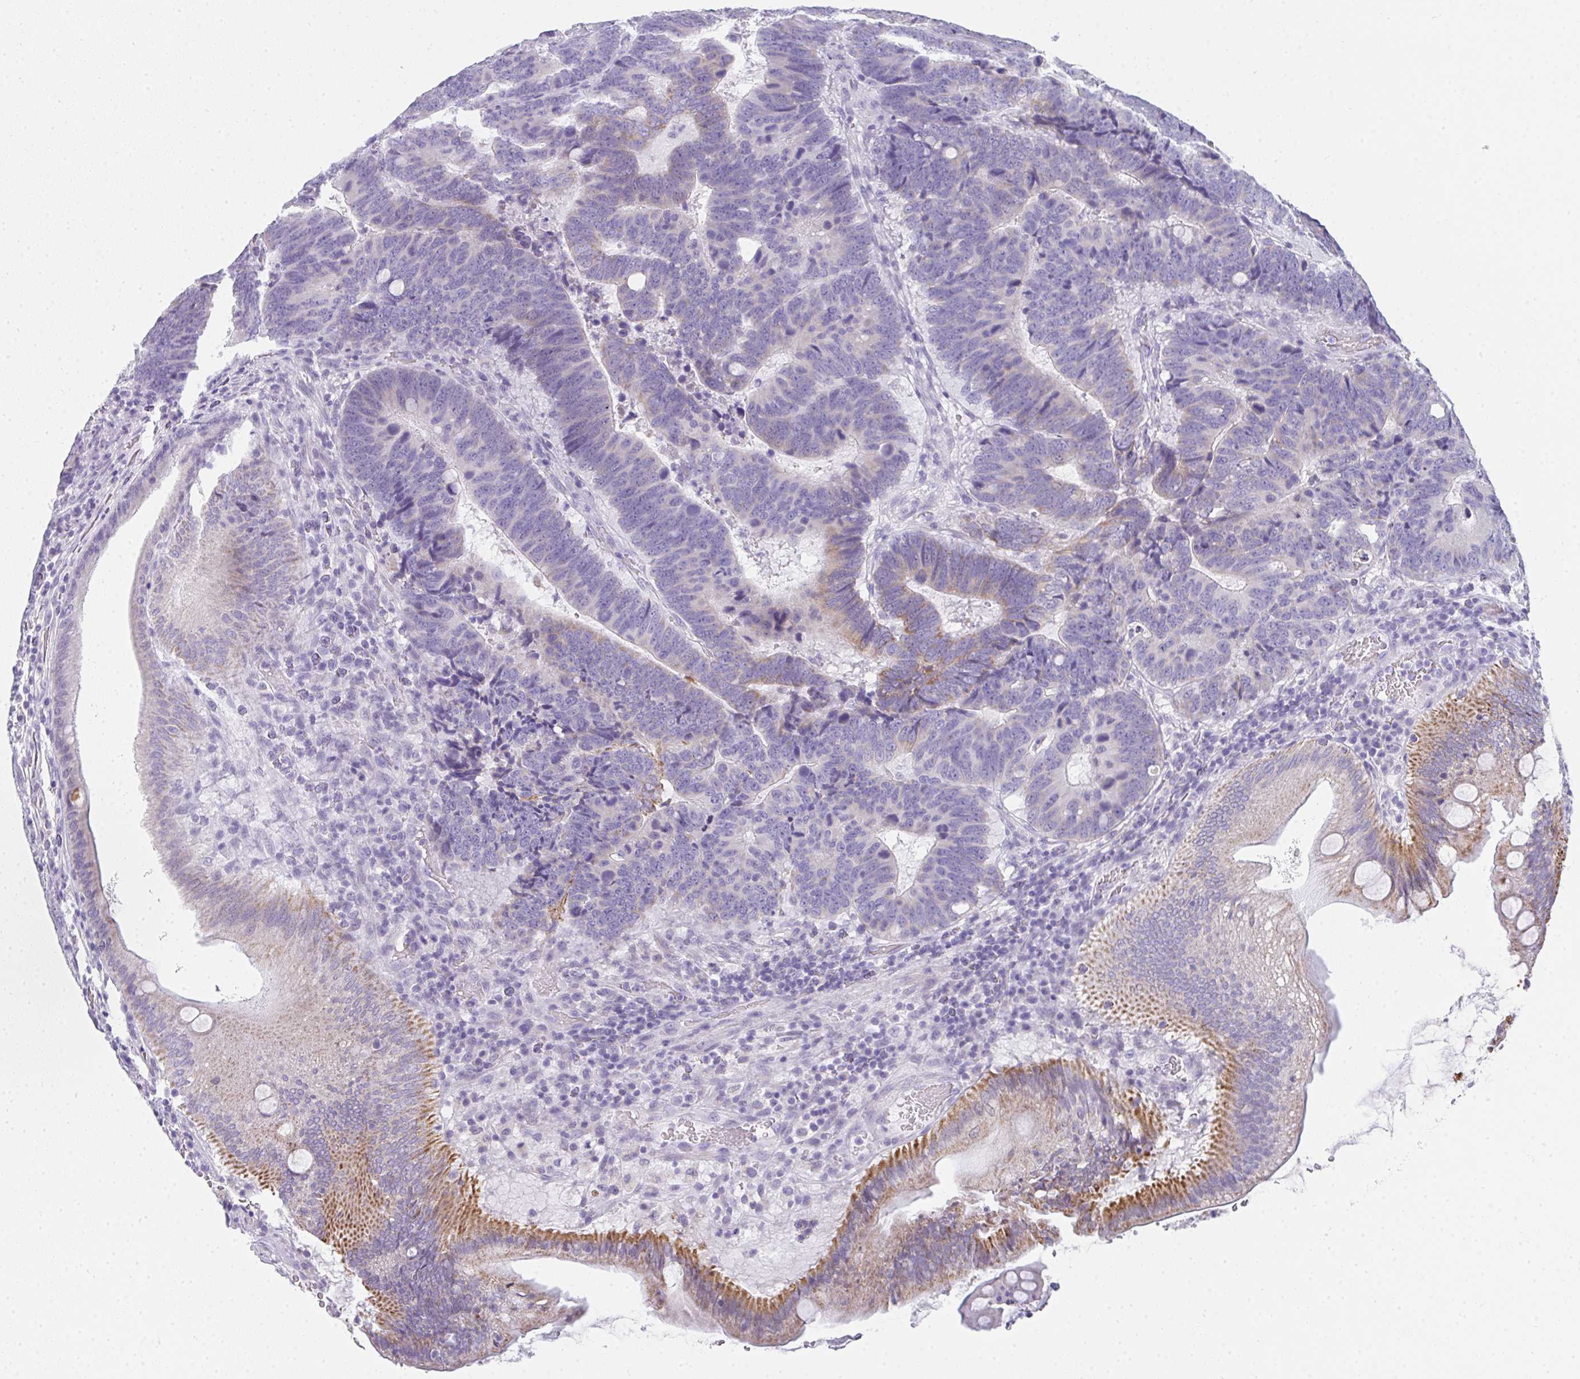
{"staining": {"intensity": "weak", "quantity": "<25%", "location": "cytoplasmic/membranous"}, "tissue": "colorectal cancer", "cell_type": "Tumor cells", "image_type": "cancer", "snomed": [{"axis": "morphology", "description": "Adenocarcinoma, NOS"}, {"axis": "topography", "description": "Colon"}], "caption": "An immunohistochemistry photomicrograph of colorectal adenocarcinoma is shown. There is no staining in tumor cells of colorectal adenocarcinoma.", "gene": "RLF", "patient": {"sex": "male", "age": 62}}